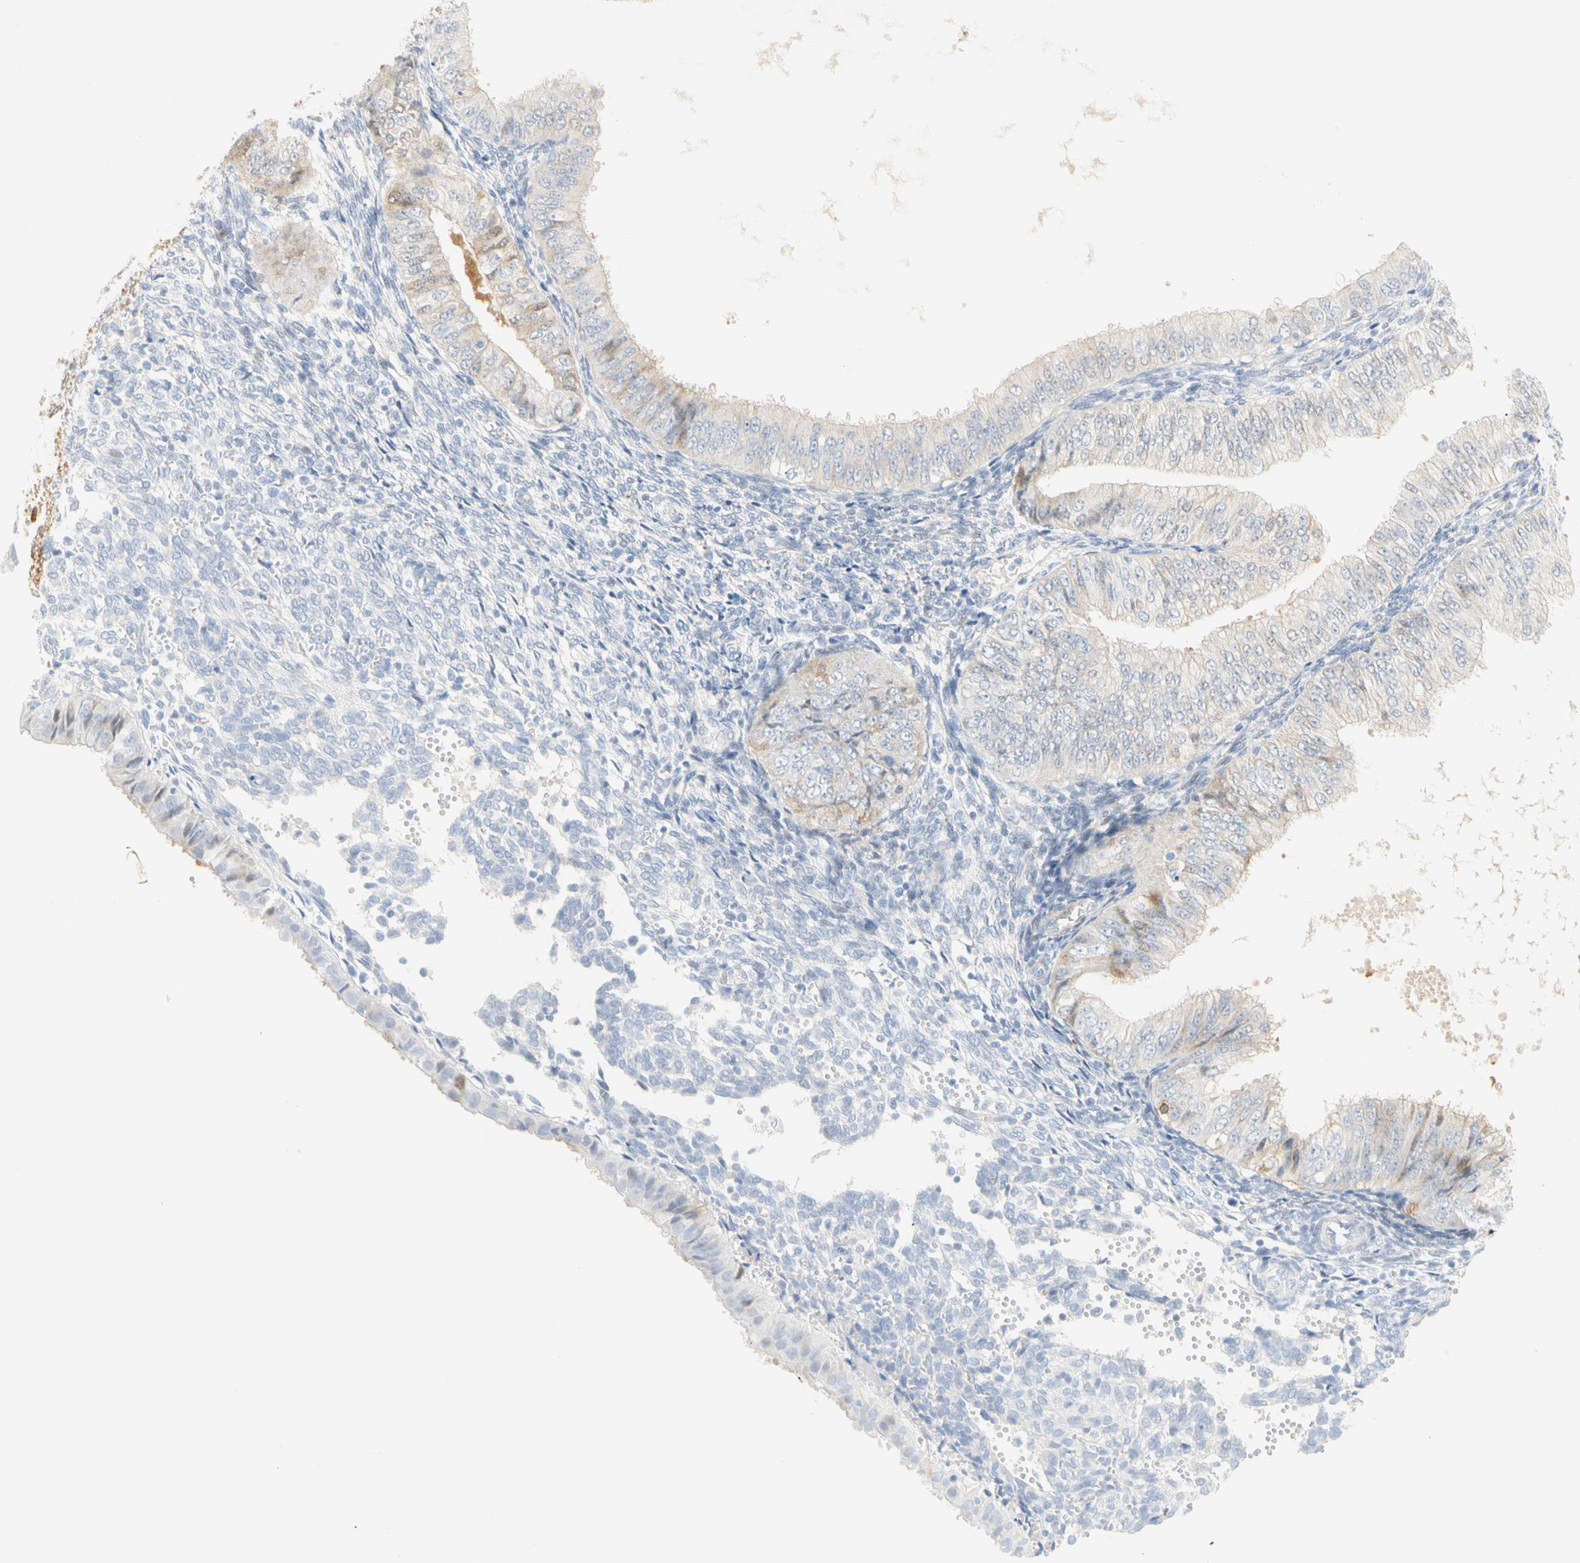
{"staining": {"intensity": "negative", "quantity": "none", "location": "none"}, "tissue": "endometrial cancer", "cell_type": "Tumor cells", "image_type": "cancer", "snomed": [{"axis": "morphology", "description": "Normal tissue, NOS"}, {"axis": "morphology", "description": "Adenocarcinoma, NOS"}, {"axis": "topography", "description": "Endometrium"}], "caption": "A high-resolution histopathology image shows immunohistochemistry staining of endometrial cancer, which reveals no significant expression in tumor cells.", "gene": "SELENBP1", "patient": {"sex": "female", "age": 53}}